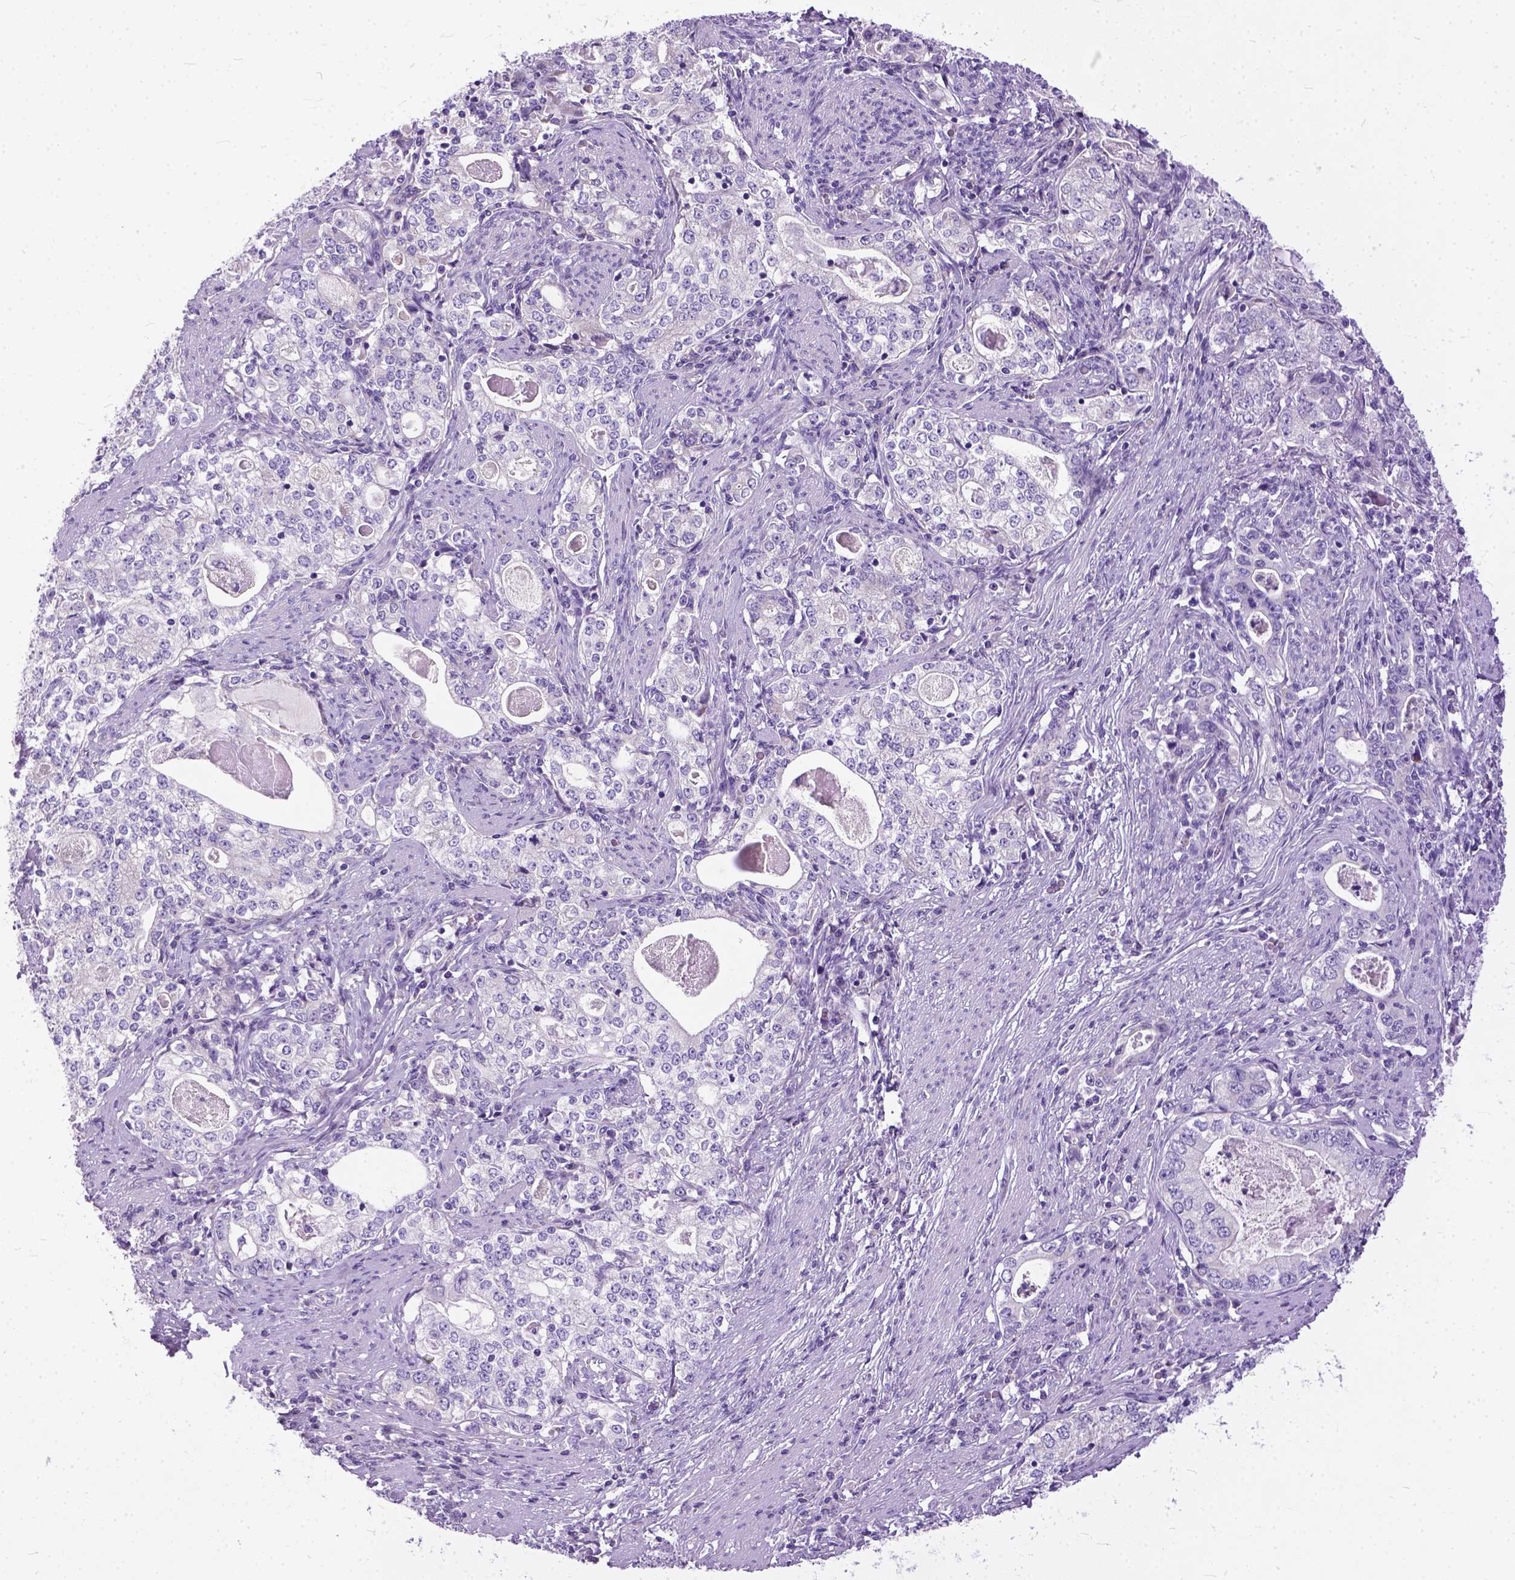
{"staining": {"intensity": "negative", "quantity": "none", "location": "none"}, "tissue": "stomach cancer", "cell_type": "Tumor cells", "image_type": "cancer", "snomed": [{"axis": "morphology", "description": "Adenocarcinoma, NOS"}, {"axis": "topography", "description": "Stomach, lower"}], "caption": "Immunohistochemical staining of stomach cancer (adenocarcinoma) demonstrates no significant expression in tumor cells.", "gene": "PLK5", "patient": {"sex": "female", "age": 72}}